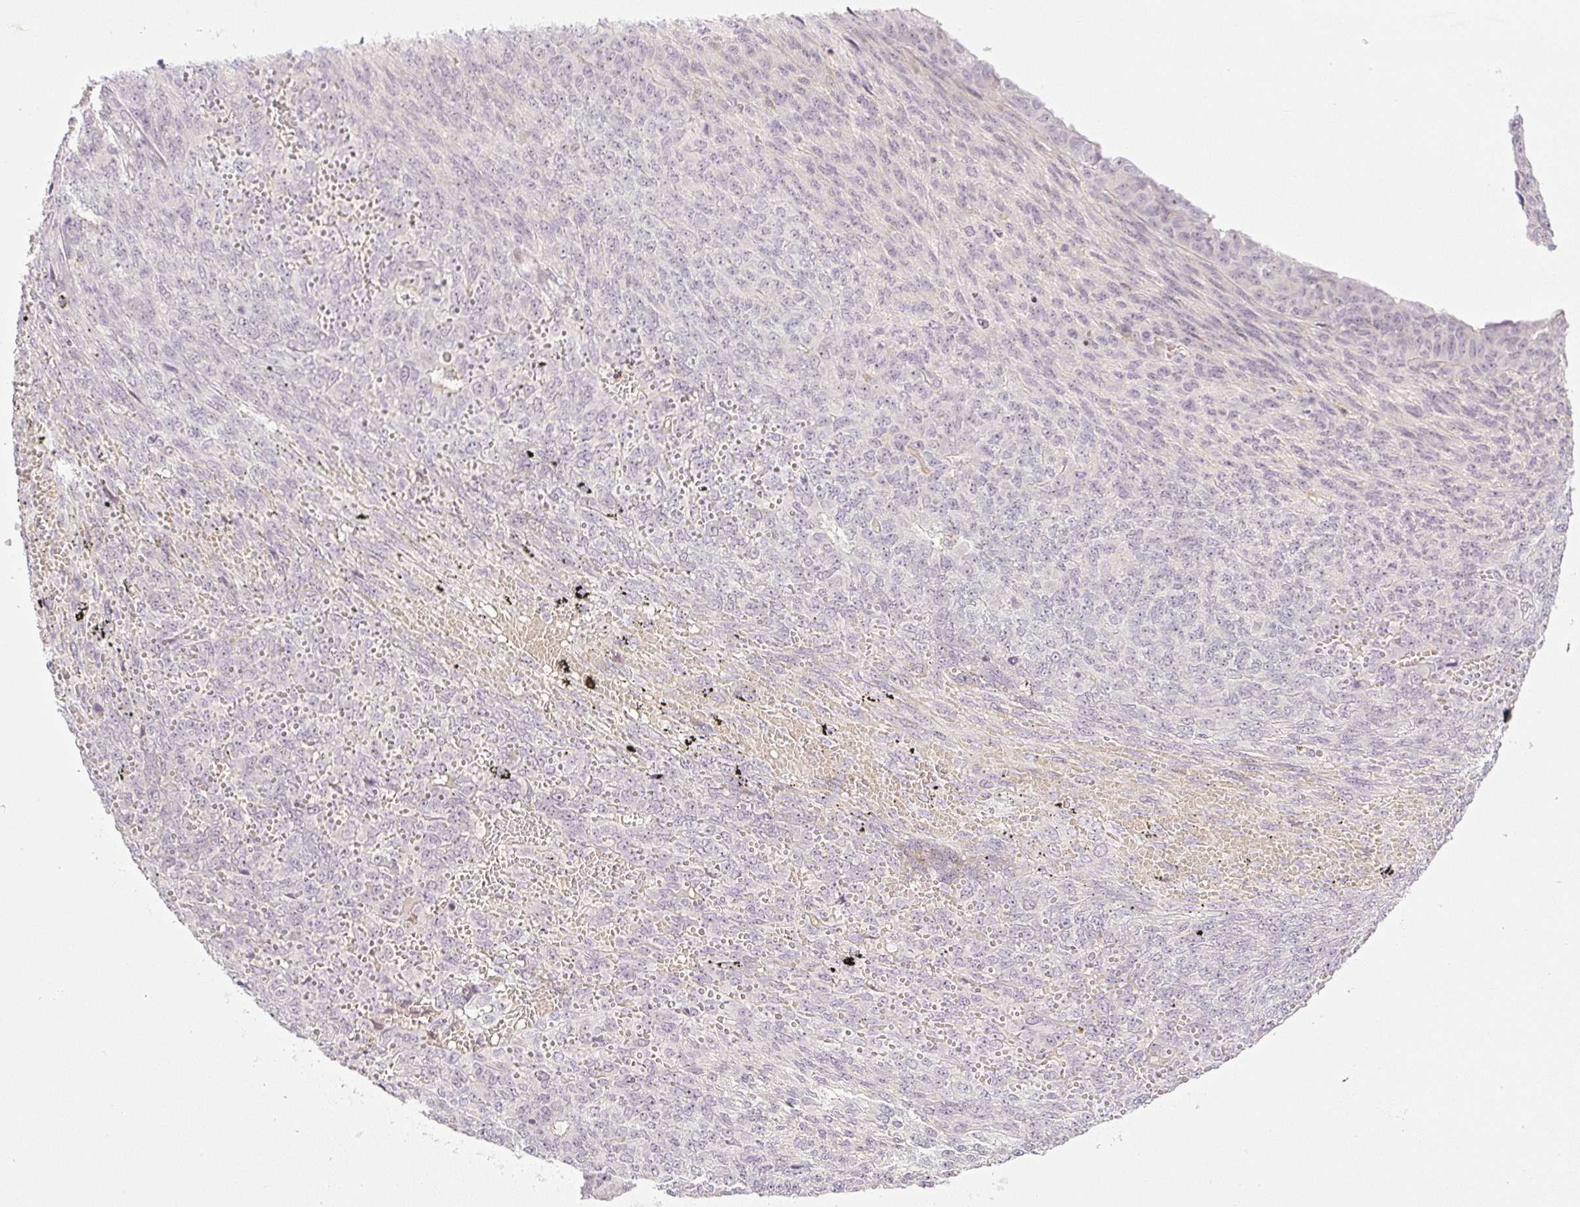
{"staining": {"intensity": "weak", "quantity": "<25%", "location": "nuclear"}, "tissue": "endometrial cancer", "cell_type": "Tumor cells", "image_type": "cancer", "snomed": [{"axis": "morphology", "description": "Adenocarcinoma, NOS"}, {"axis": "topography", "description": "Endometrium"}], "caption": "Adenocarcinoma (endometrial) was stained to show a protein in brown. There is no significant positivity in tumor cells.", "gene": "AAR2", "patient": {"sex": "female", "age": 32}}